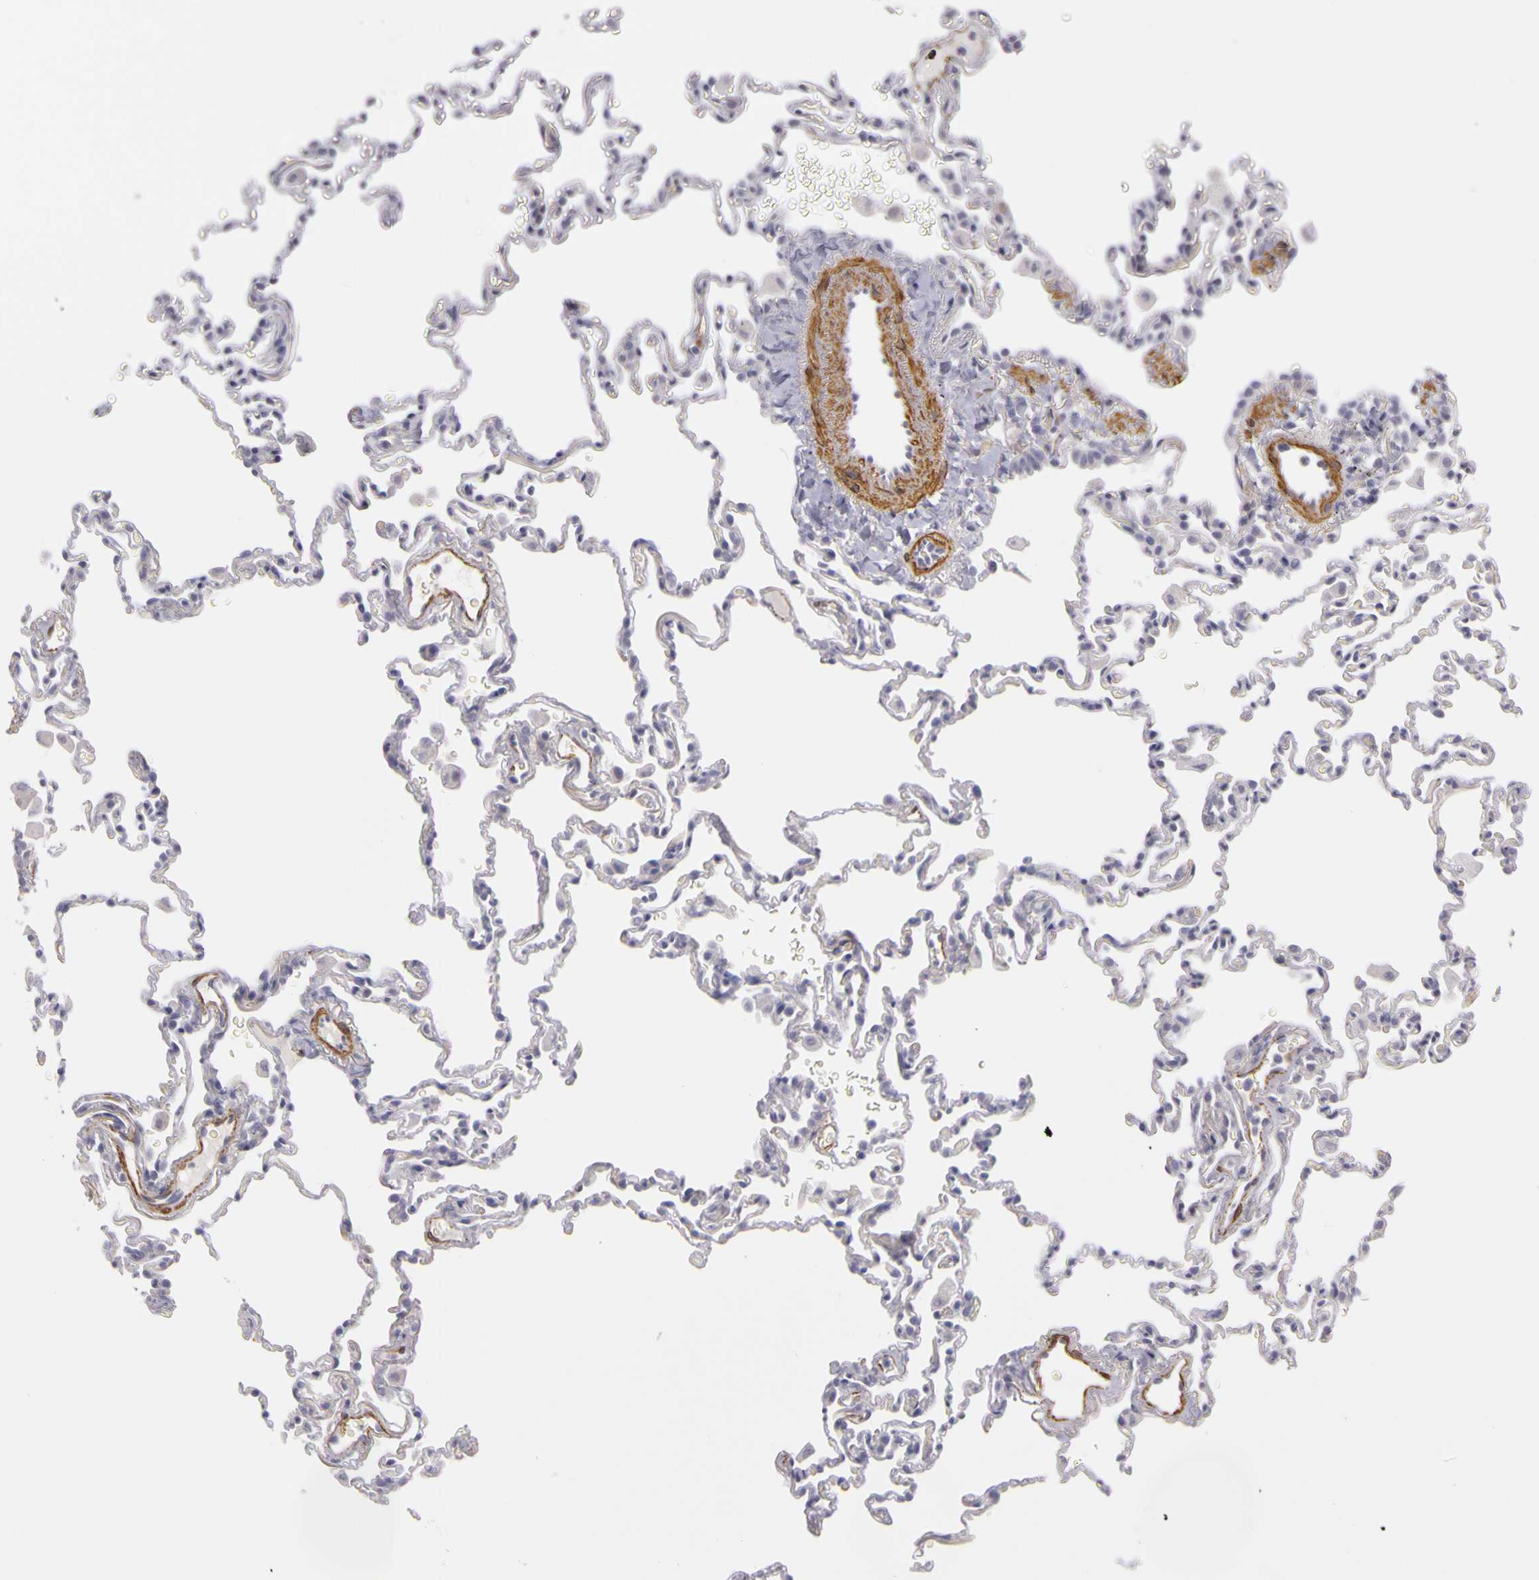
{"staining": {"intensity": "weak", "quantity": "<25%", "location": "cytoplasmic/membranous"}, "tissue": "lung", "cell_type": "Alveolar cells", "image_type": "normal", "snomed": [{"axis": "morphology", "description": "Normal tissue, NOS"}, {"axis": "topography", "description": "Lung"}], "caption": "This is an immunohistochemistry (IHC) micrograph of normal human lung. There is no expression in alveolar cells.", "gene": "CNTN2", "patient": {"sex": "male", "age": 59}}